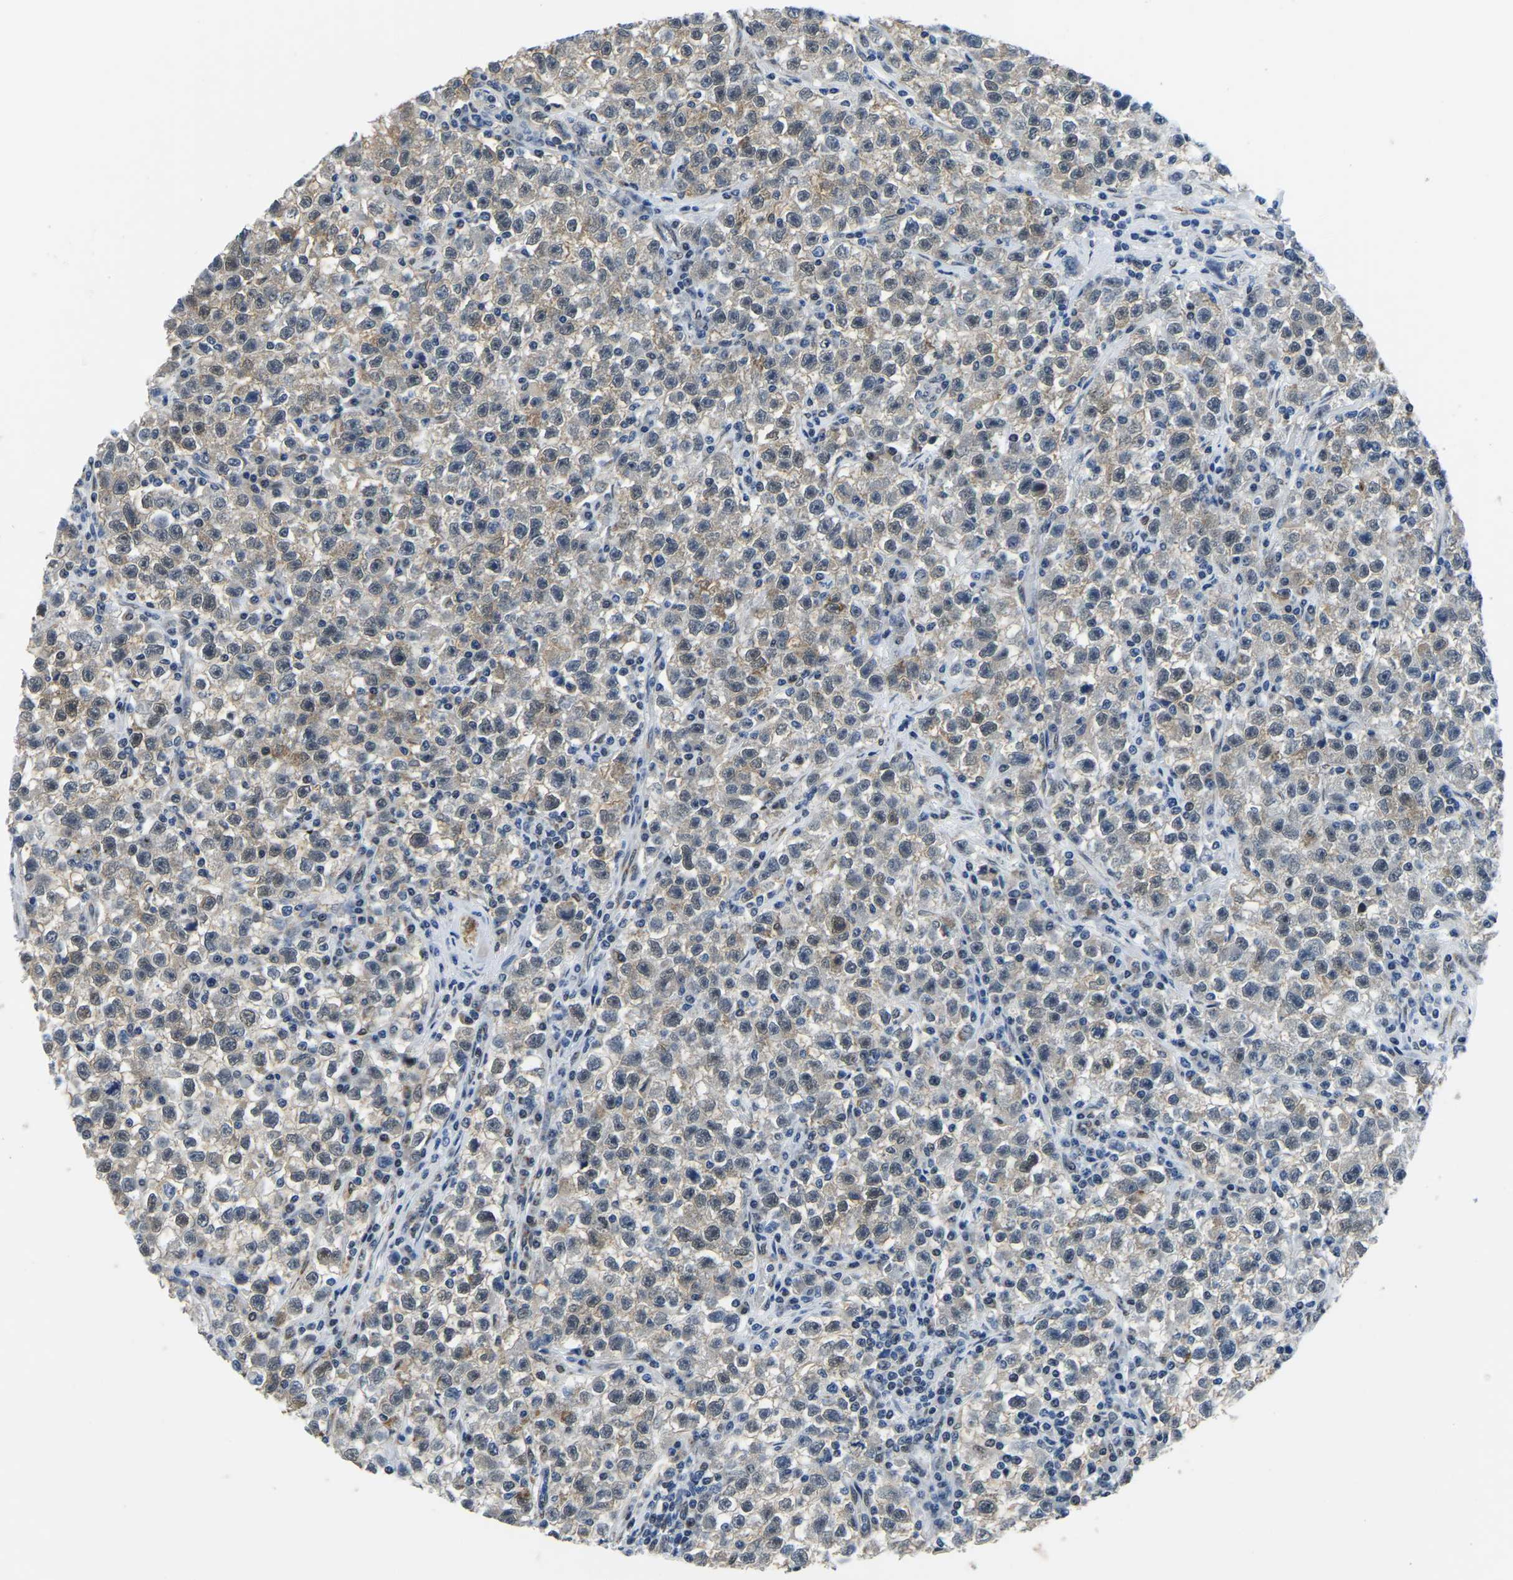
{"staining": {"intensity": "weak", "quantity": ">75%", "location": "cytoplasmic/membranous,nuclear"}, "tissue": "testis cancer", "cell_type": "Tumor cells", "image_type": "cancer", "snomed": [{"axis": "morphology", "description": "Seminoma, NOS"}, {"axis": "topography", "description": "Testis"}], "caption": "This photomicrograph exhibits immunohistochemistry (IHC) staining of seminoma (testis), with low weak cytoplasmic/membranous and nuclear positivity in about >75% of tumor cells.", "gene": "BNIP3L", "patient": {"sex": "male", "age": 22}}